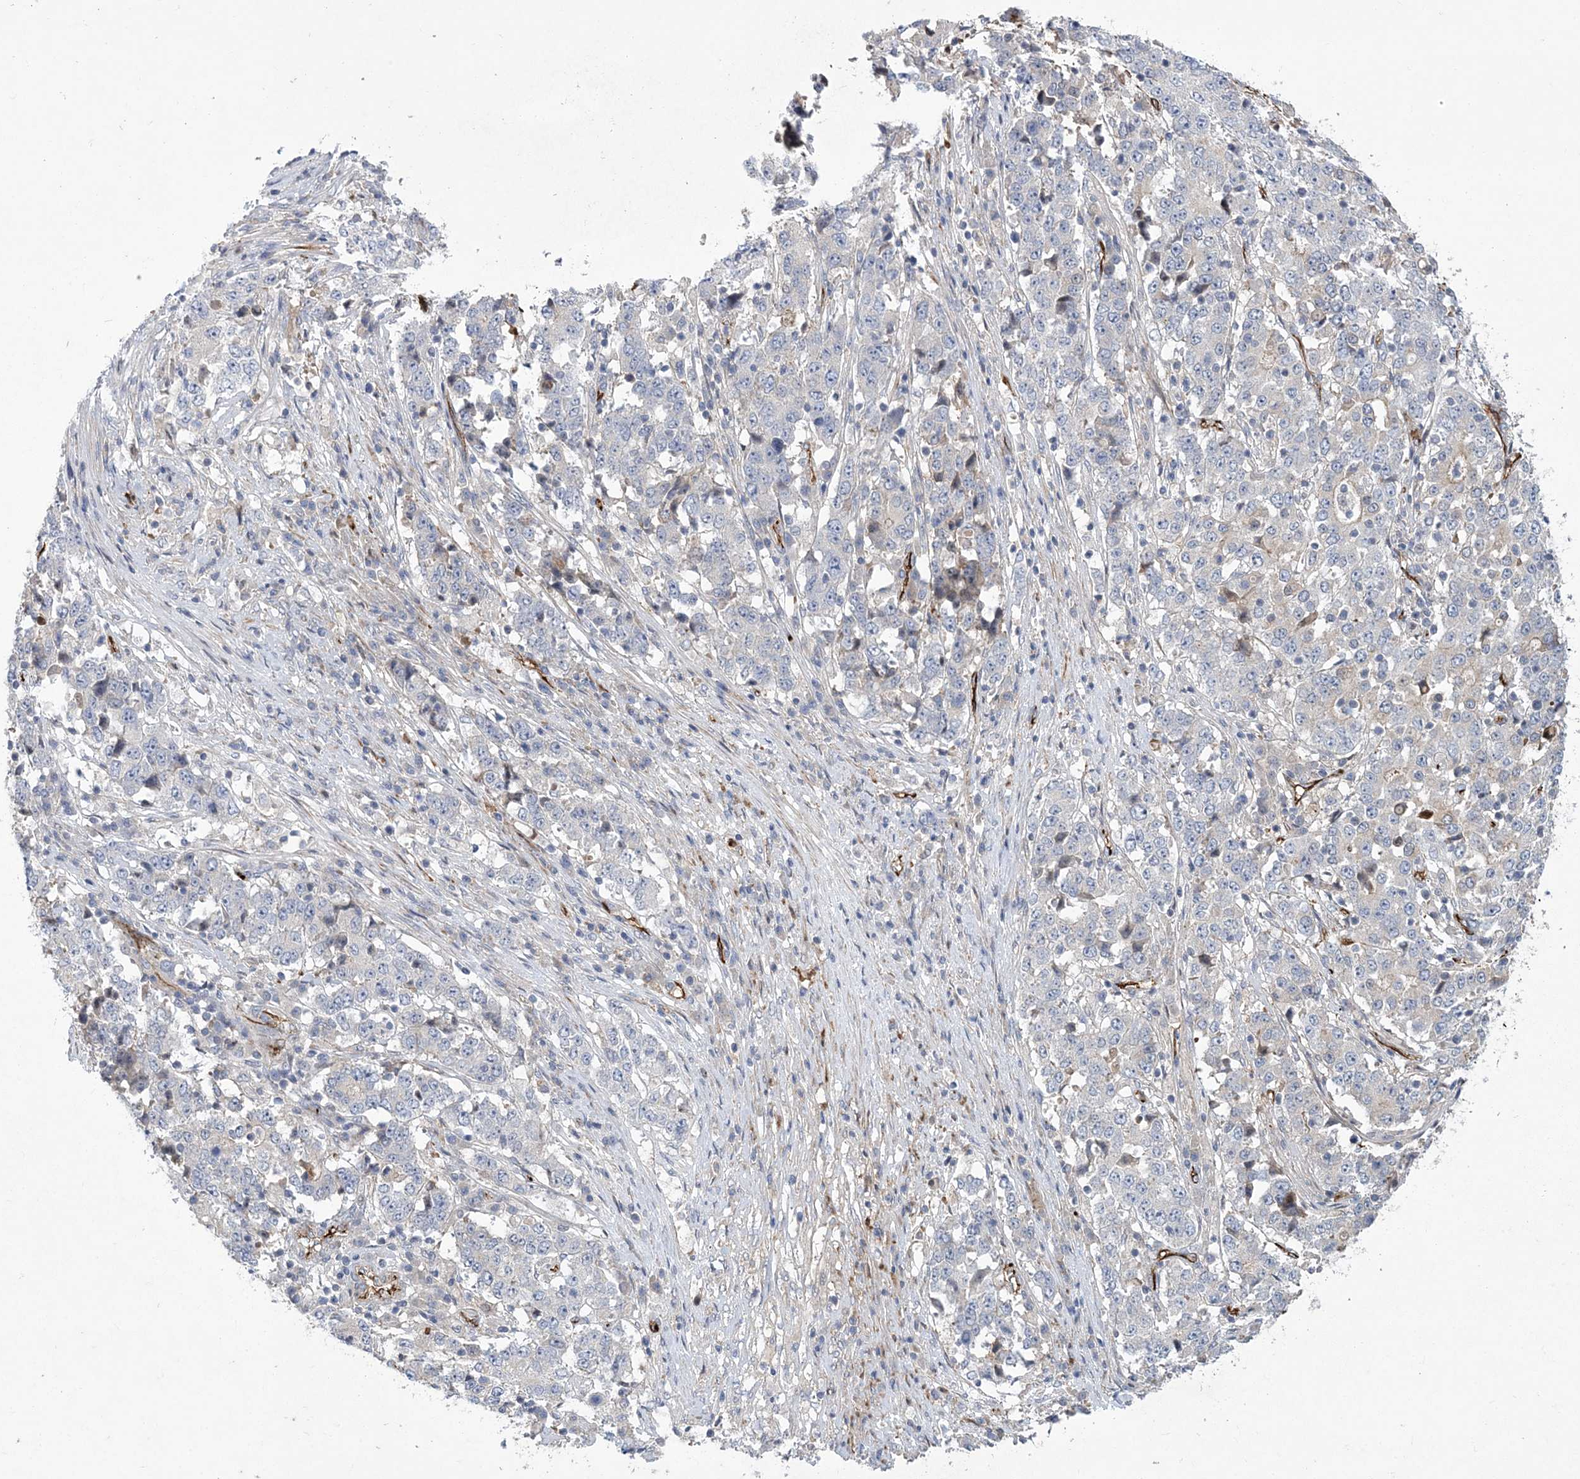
{"staining": {"intensity": "negative", "quantity": "none", "location": "none"}, "tissue": "stomach cancer", "cell_type": "Tumor cells", "image_type": "cancer", "snomed": [{"axis": "morphology", "description": "Adenocarcinoma, NOS"}, {"axis": "topography", "description": "Stomach"}], "caption": "This is an immunohistochemistry (IHC) histopathology image of adenocarcinoma (stomach). There is no expression in tumor cells.", "gene": "CALN1", "patient": {"sex": "male", "age": 59}}